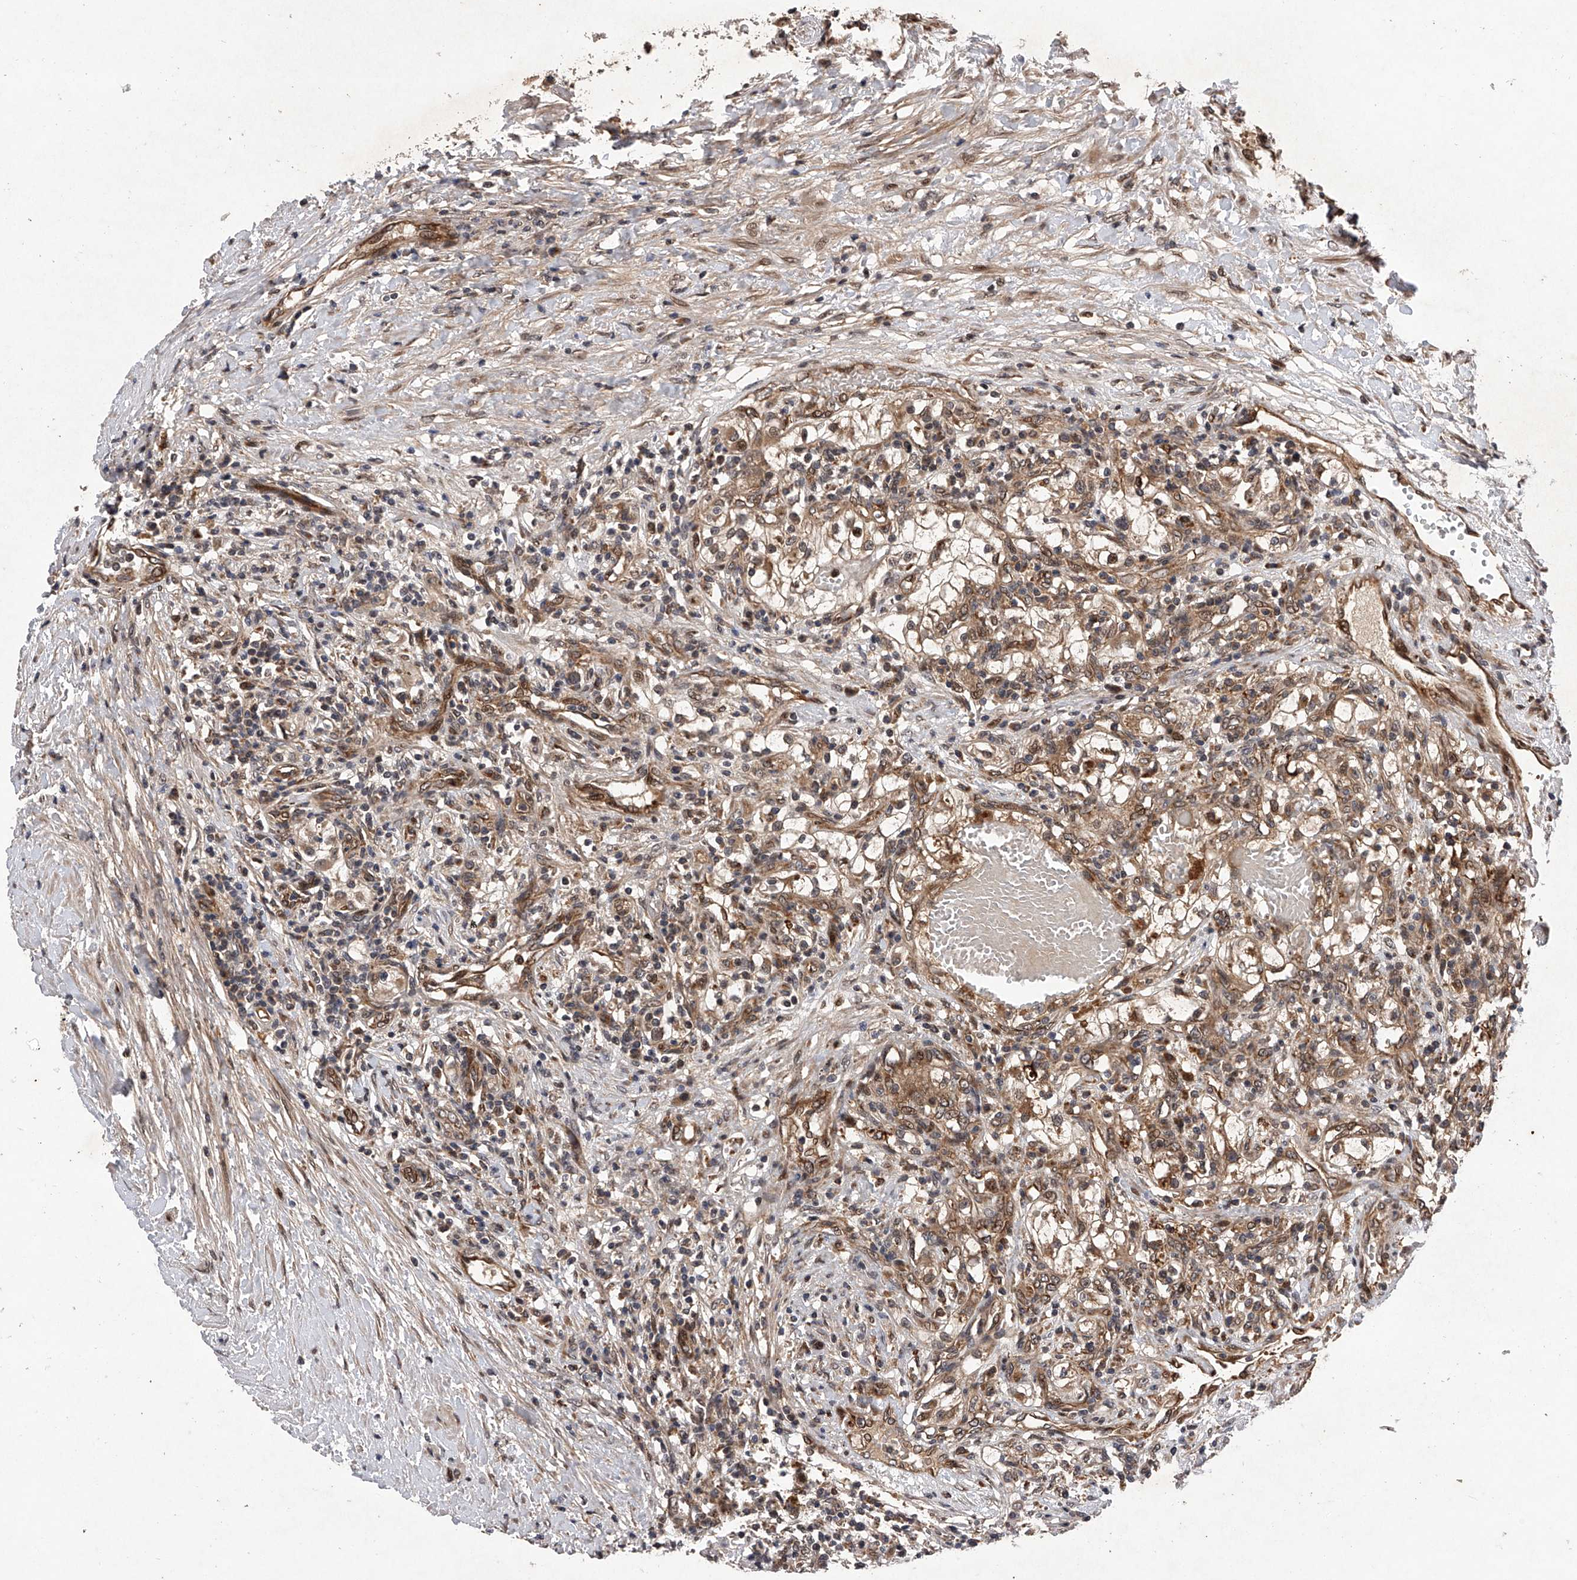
{"staining": {"intensity": "weak", "quantity": ">75%", "location": "cytoplasmic/membranous,nuclear"}, "tissue": "renal cancer", "cell_type": "Tumor cells", "image_type": "cancer", "snomed": [{"axis": "morphology", "description": "Normal tissue, NOS"}, {"axis": "morphology", "description": "Adenocarcinoma, NOS"}, {"axis": "topography", "description": "Kidney"}], "caption": "Immunohistochemistry micrograph of neoplastic tissue: renal adenocarcinoma stained using immunohistochemistry shows low levels of weak protein expression localized specifically in the cytoplasmic/membranous and nuclear of tumor cells, appearing as a cytoplasmic/membranous and nuclear brown color.", "gene": "MAP3K11", "patient": {"sex": "male", "age": 68}}